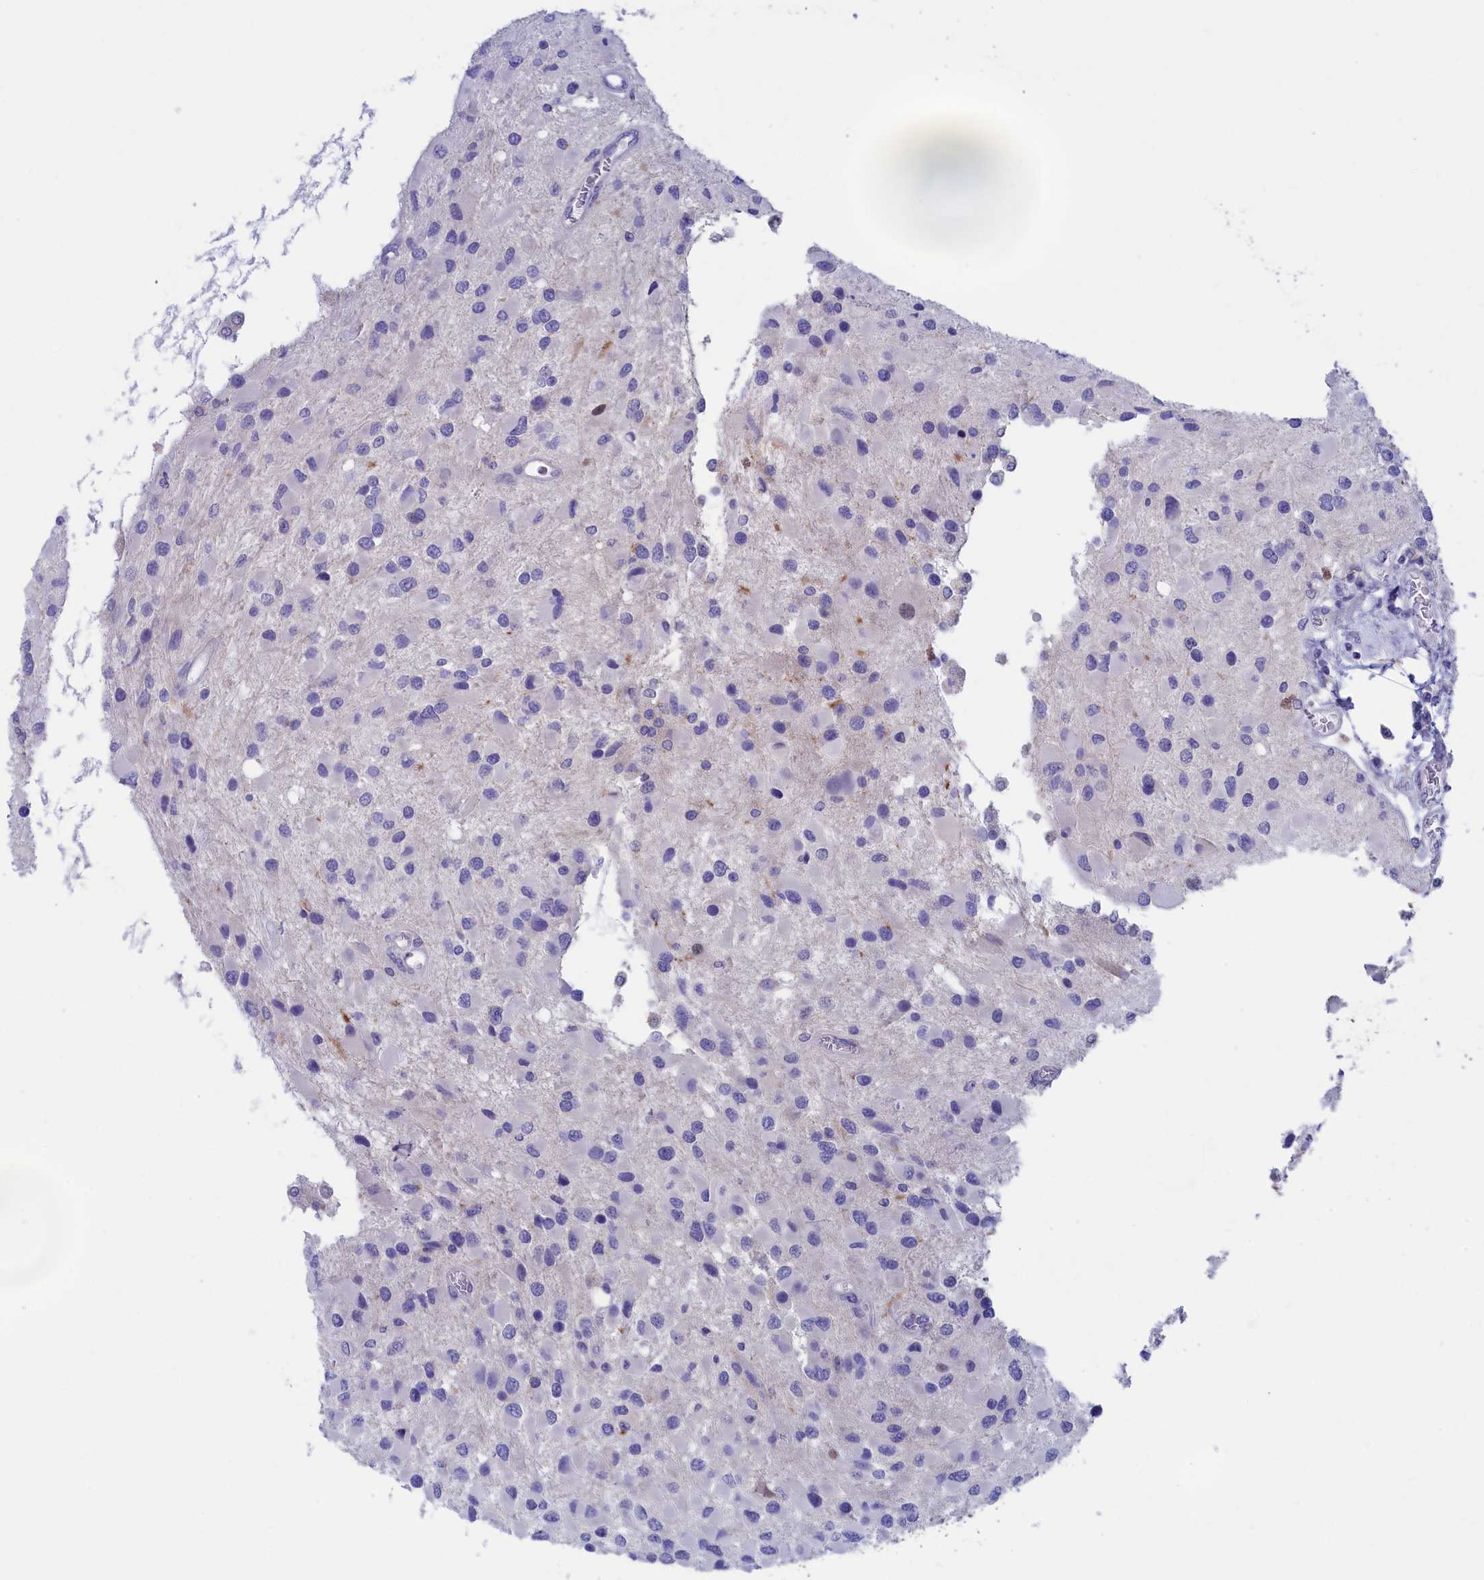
{"staining": {"intensity": "negative", "quantity": "none", "location": "none"}, "tissue": "glioma", "cell_type": "Tumor cells", "image_type": "cancer", "snomed": [{"axis": "morphology", "description": "Glioma, malignant, High grade"}, {"axis": "topography", "description": "Brain"}], "caption": "Immunohistochemistry of human glioma shows no expression in tumor cells.", "gene": "VPS35L", "patient": {"sex": "male", "age": 53}}